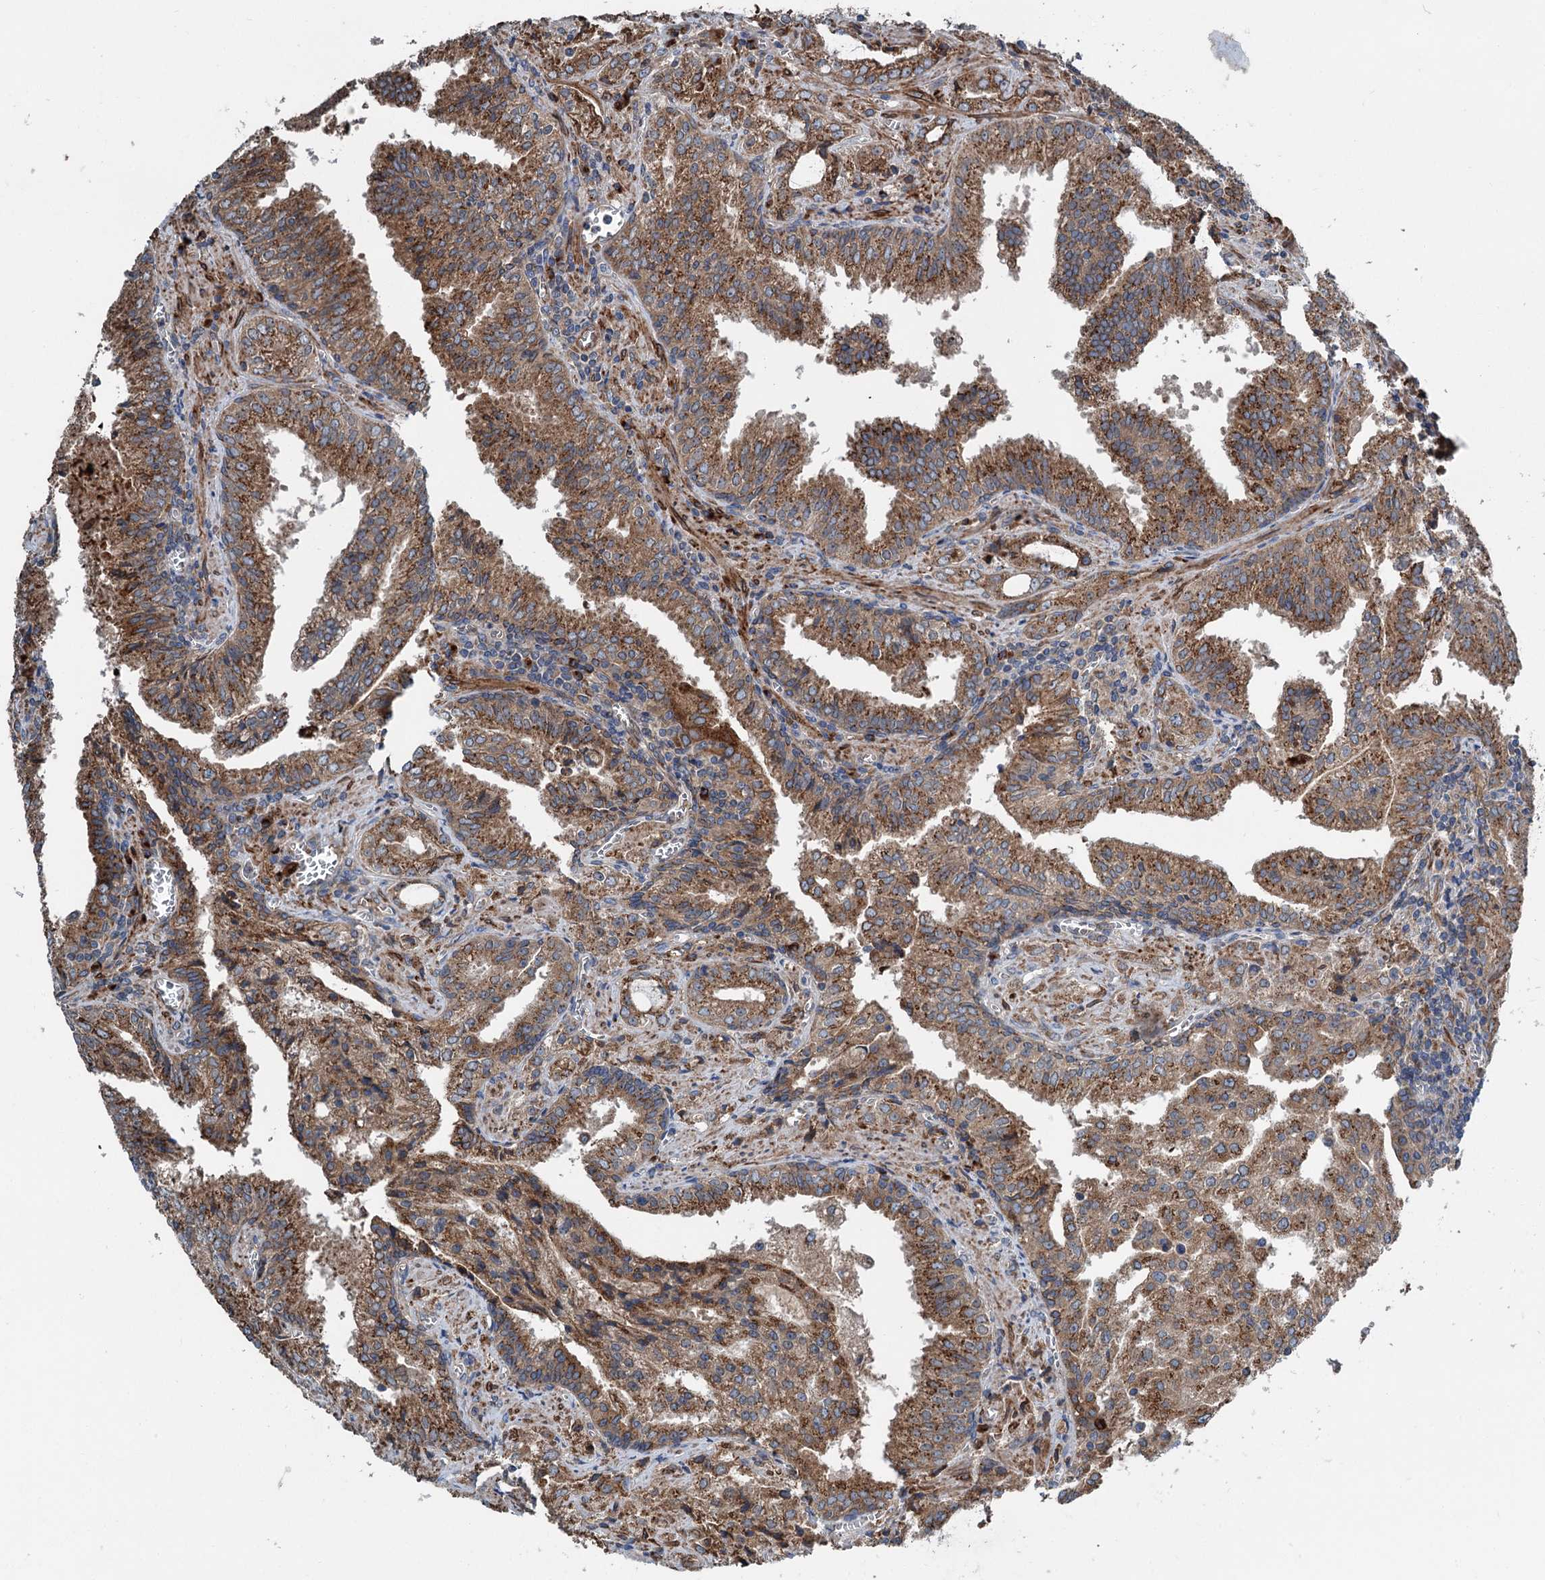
{"staining": {"intensity": "moderate", "quantity": ">75%", "location": "cytoplasmic/membranous"}, "tissue": "prostate cancer", "cell_type": "Tumor cells", "image_type": "cancer", "snomed": [{"axis": "morphology", "description": "Adenocarcinoma, High grade"}, {"axis": "topography", "description": "Prostate"}], "caption": "Brown immunohistochemical staining in human prostate cancer (adenocarcinoma (high-grade)) reveals moderate cytoplasmic/membranous positivity in about >75% of tumor cells.", "gene": "CALCOCO1", "patient": {"sex": "male", "age": 68}}